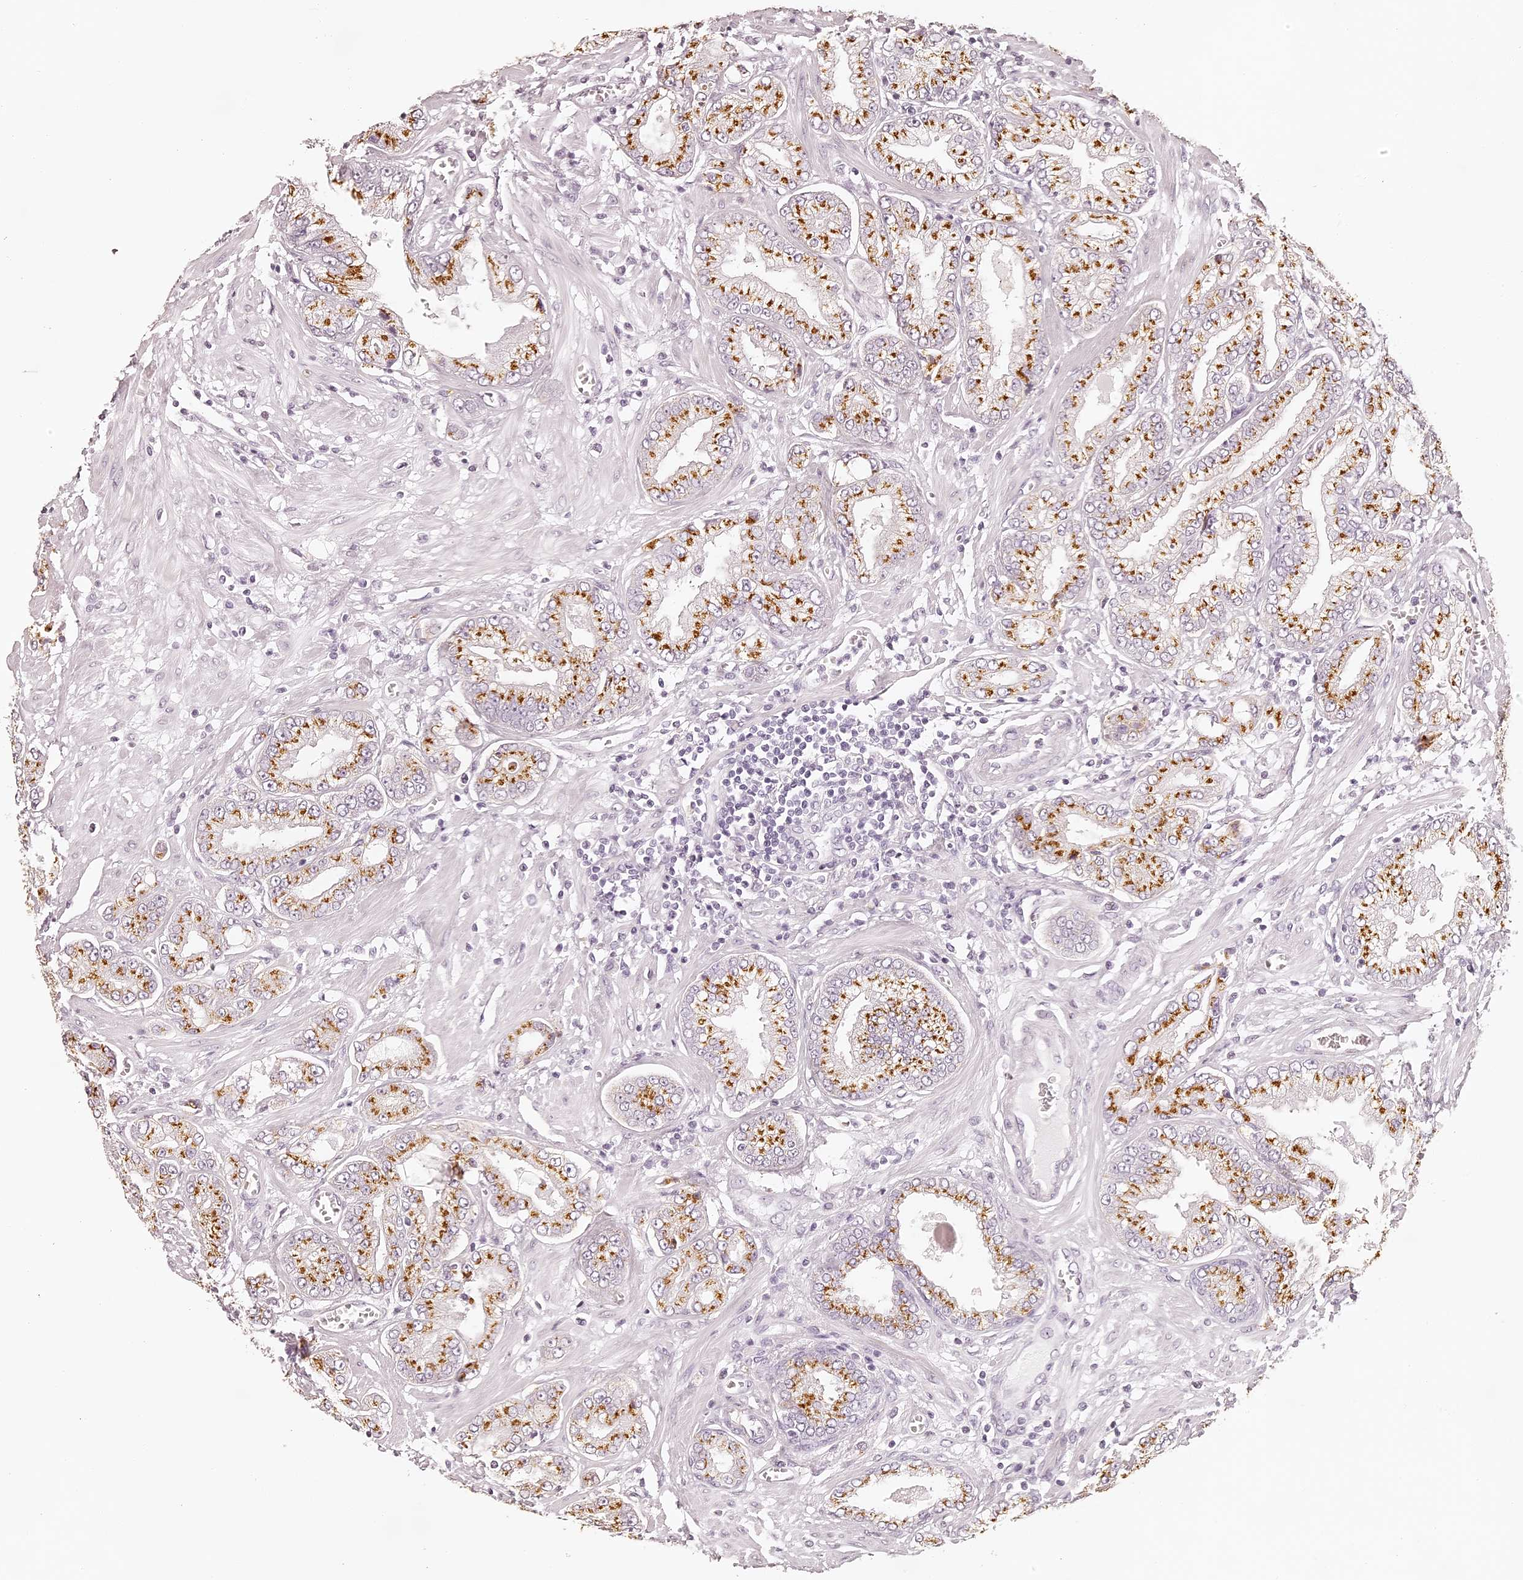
{"staining": {"intensity": "strong", "quantity": ">75%", "location": "cytoplasmic/membranous"}, "tissue": "prostate cancer", "cell_type": "Tumor cells", "image_type": "cancer", "snomed": [{"axis": "morphology", "description": "Adenocarcinoma, Low grade"}, {"axis": "topography", "description": "Prostate"}], "caption": "A high-resolution image shows IHC staining of prostate low-grade adenocarcinoma, which demonstrates strong cytoplasmic/membranous staining in about >75% of tumor cells. (DAB = brown stain, brightfield microscopy at high magnification).", "gene": "ELAPOR1", "patient": {"sex": "male", "age": 62}}